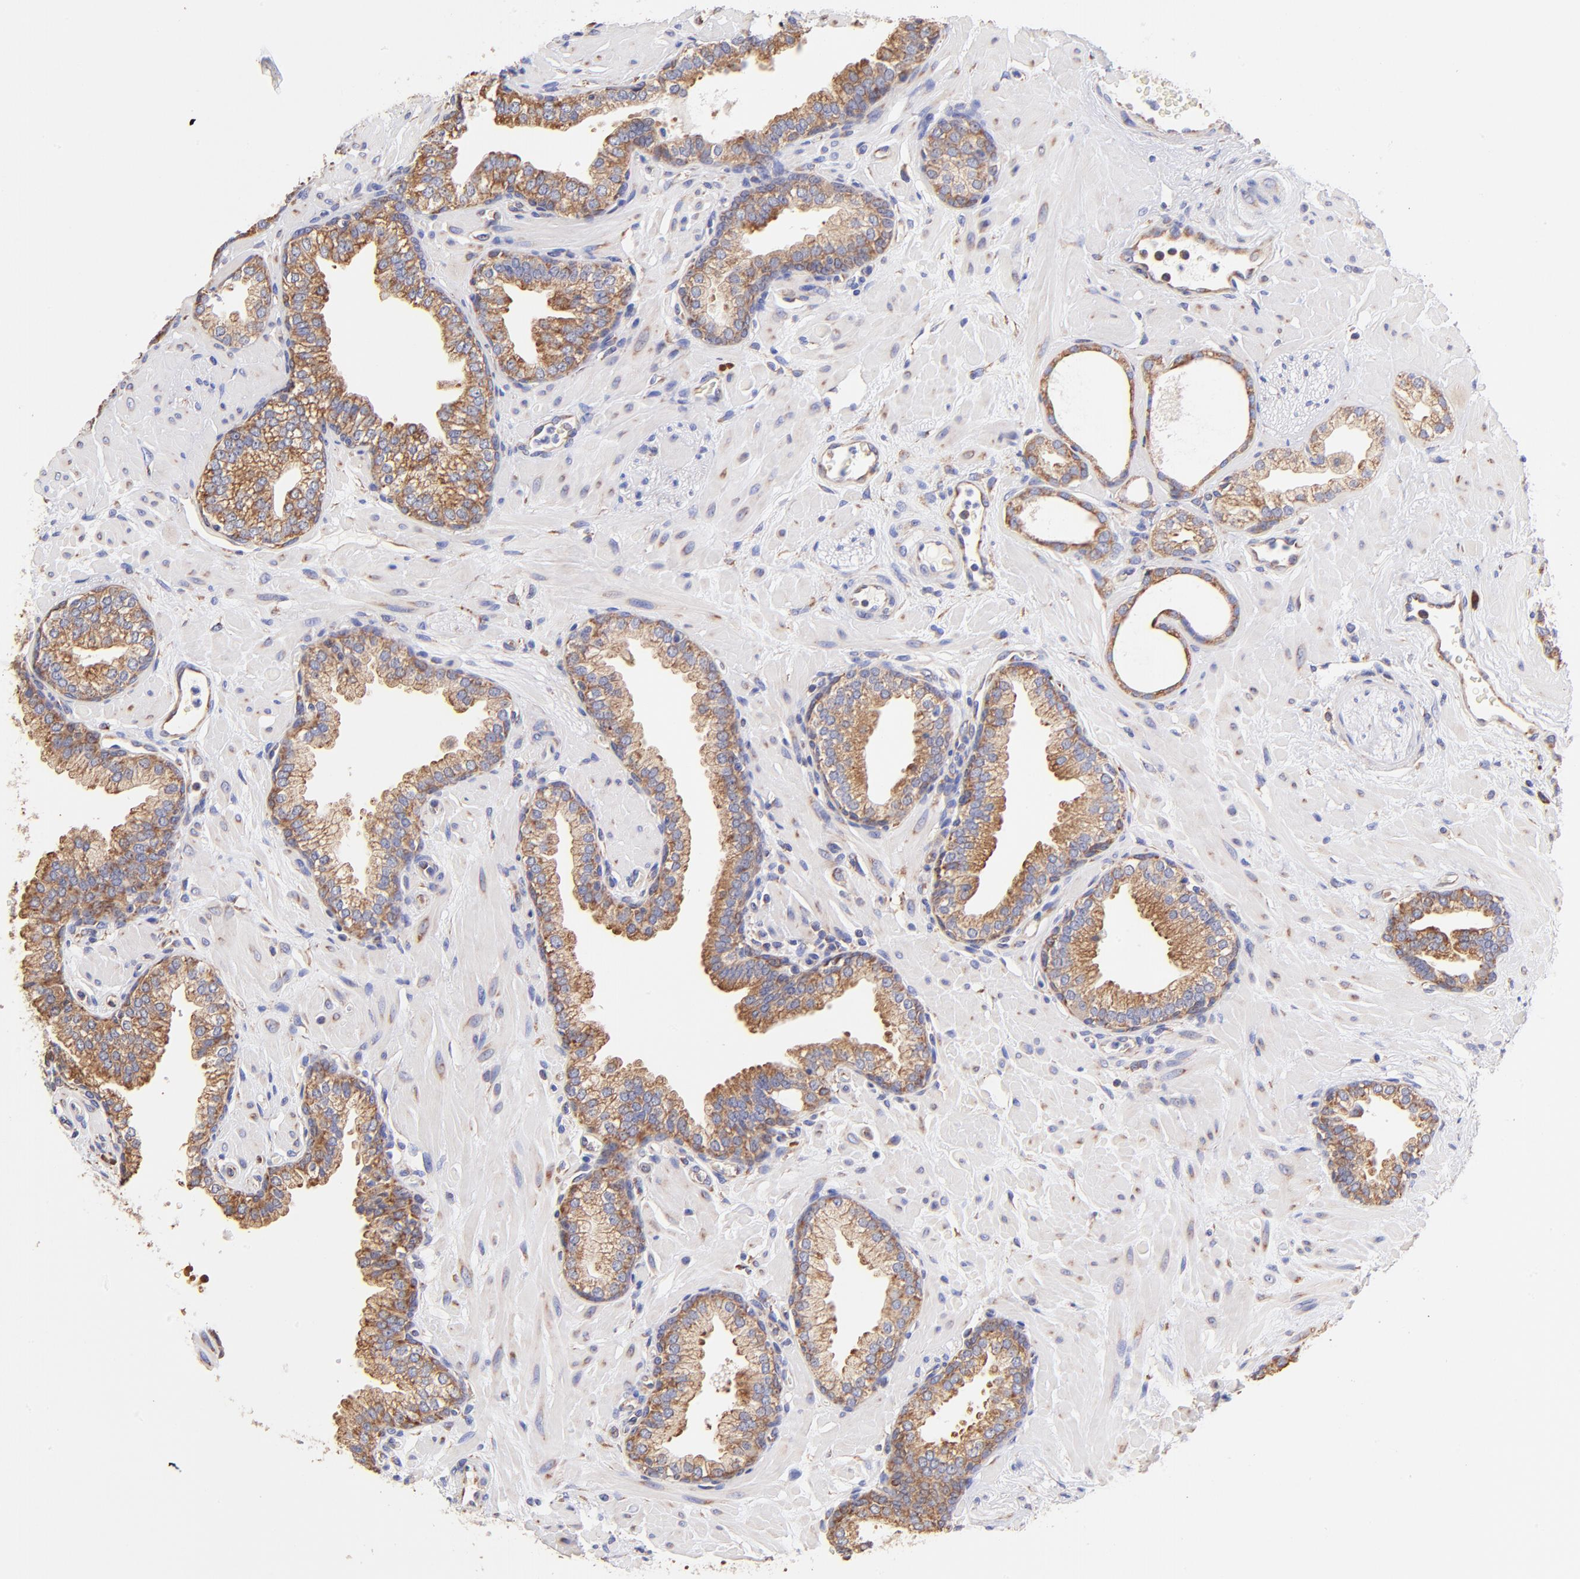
{"staining": {"intensity": "moderate", "quantity": ">75%", "location": "cytoplasmic/membranous"}, "tissue": "prostate", "cell_type": "Glandular cells", "image_type": "normal", "snomed": [{"axis": "morphology", "description": "Normal tissue, NOS"}, {"axis": "topography", "description": "Prostate"}], "caption": "A brown stain highlights moderate cytoplasmic/membranous expression of a protein in glandular cells of unremarkable human prostate.", "gene": "RPL30", "patient": {"sex": "male", "age": 60}}